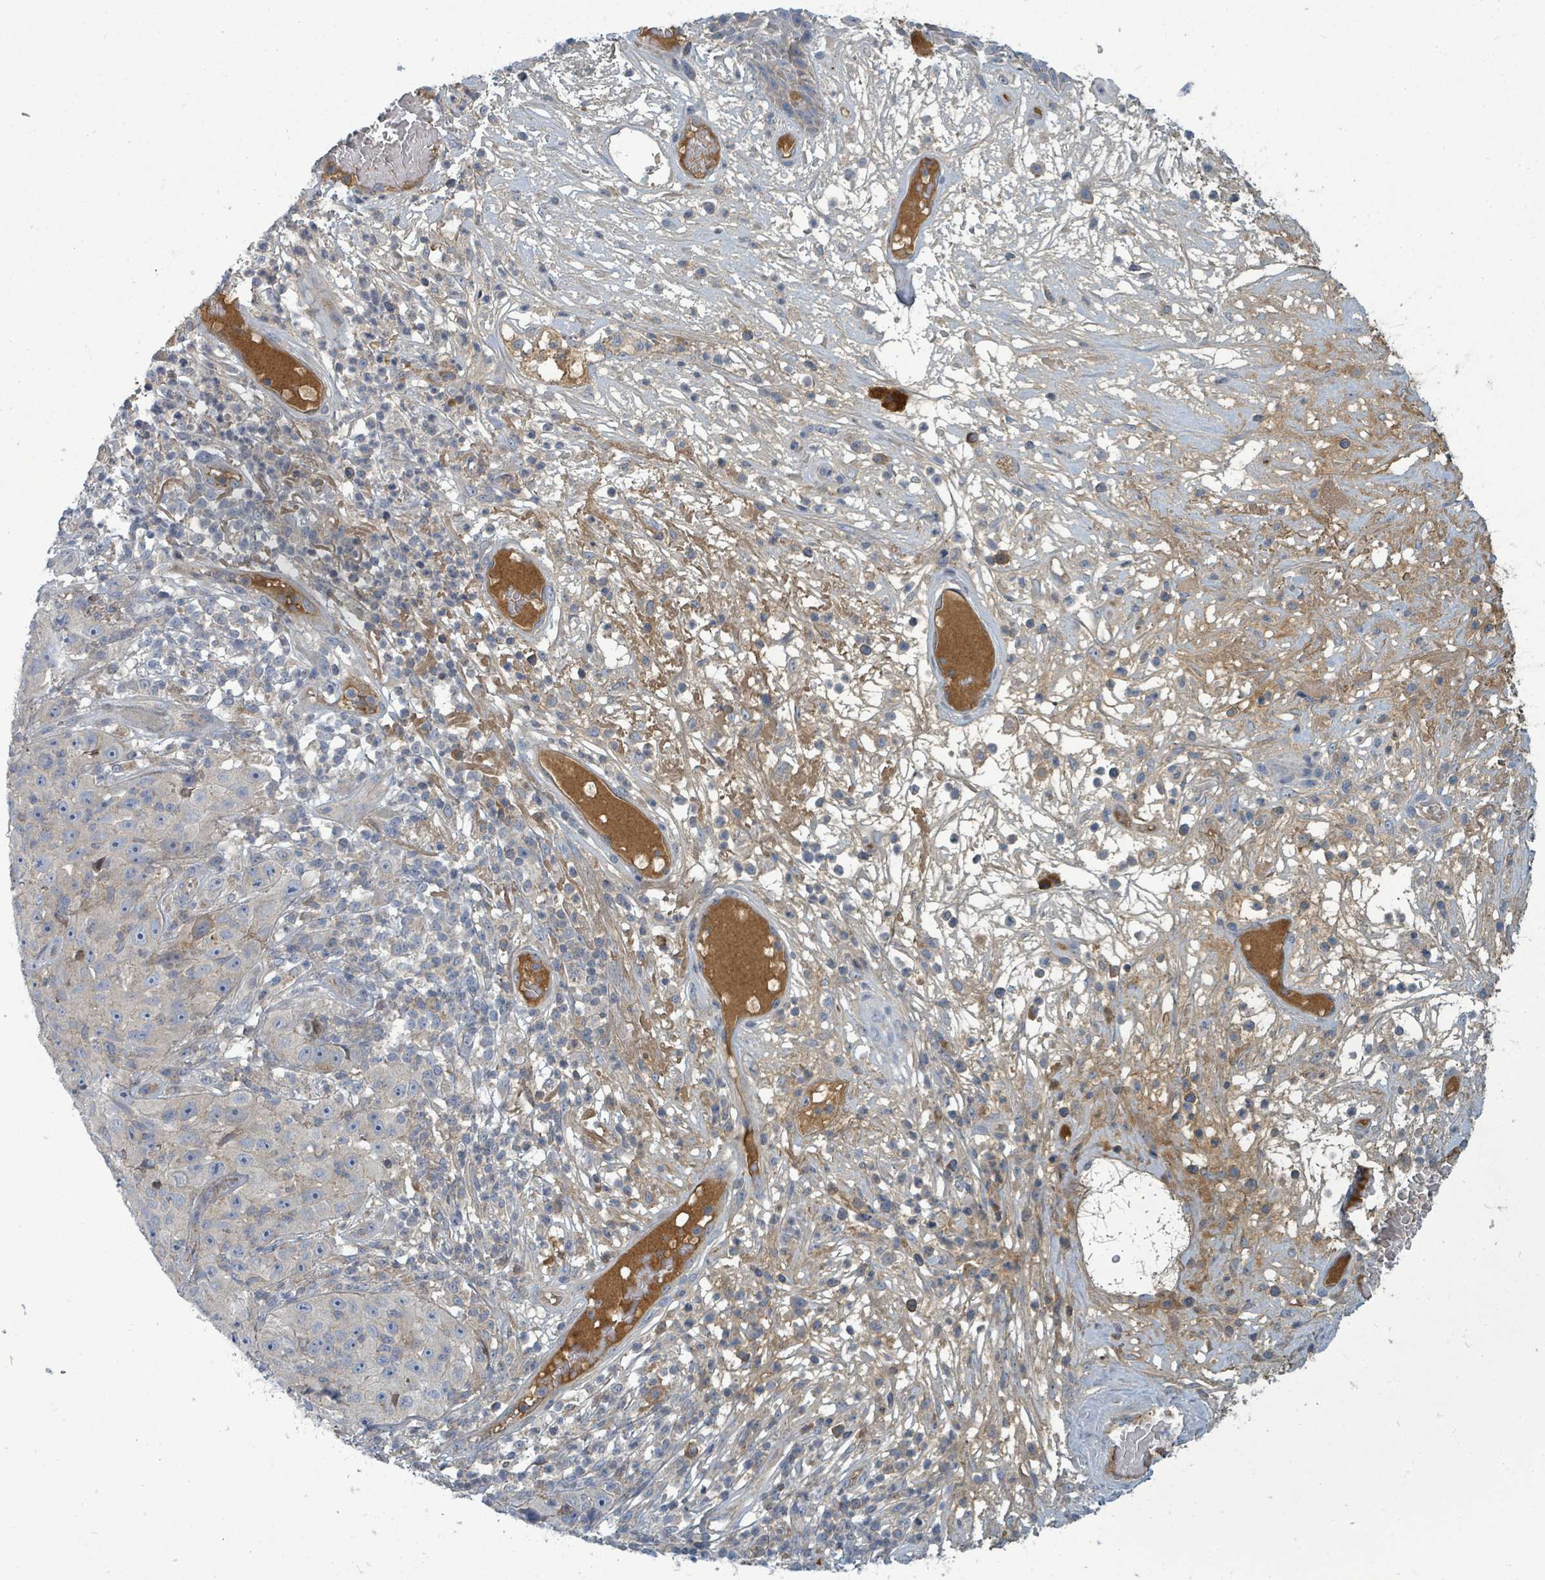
{"staining": {"intensity": "negative", "quantity": "none", "location": "none"}, "tissue": "skin cancer", "cell_type": "Tumor cells", "image_type": "cancer", "snomed": [{"axis": "morphology", "description": "Squamous cell carcinoma, NOS"}, {"axis": "topography", "description": "Skin"}], "caption": "DAB immunohistochemical staining of skin cancer demonstrates no significant staining in tumor cells.", "gene": "SLC25A23", "patient": {"sex": "female", "age": 87}}